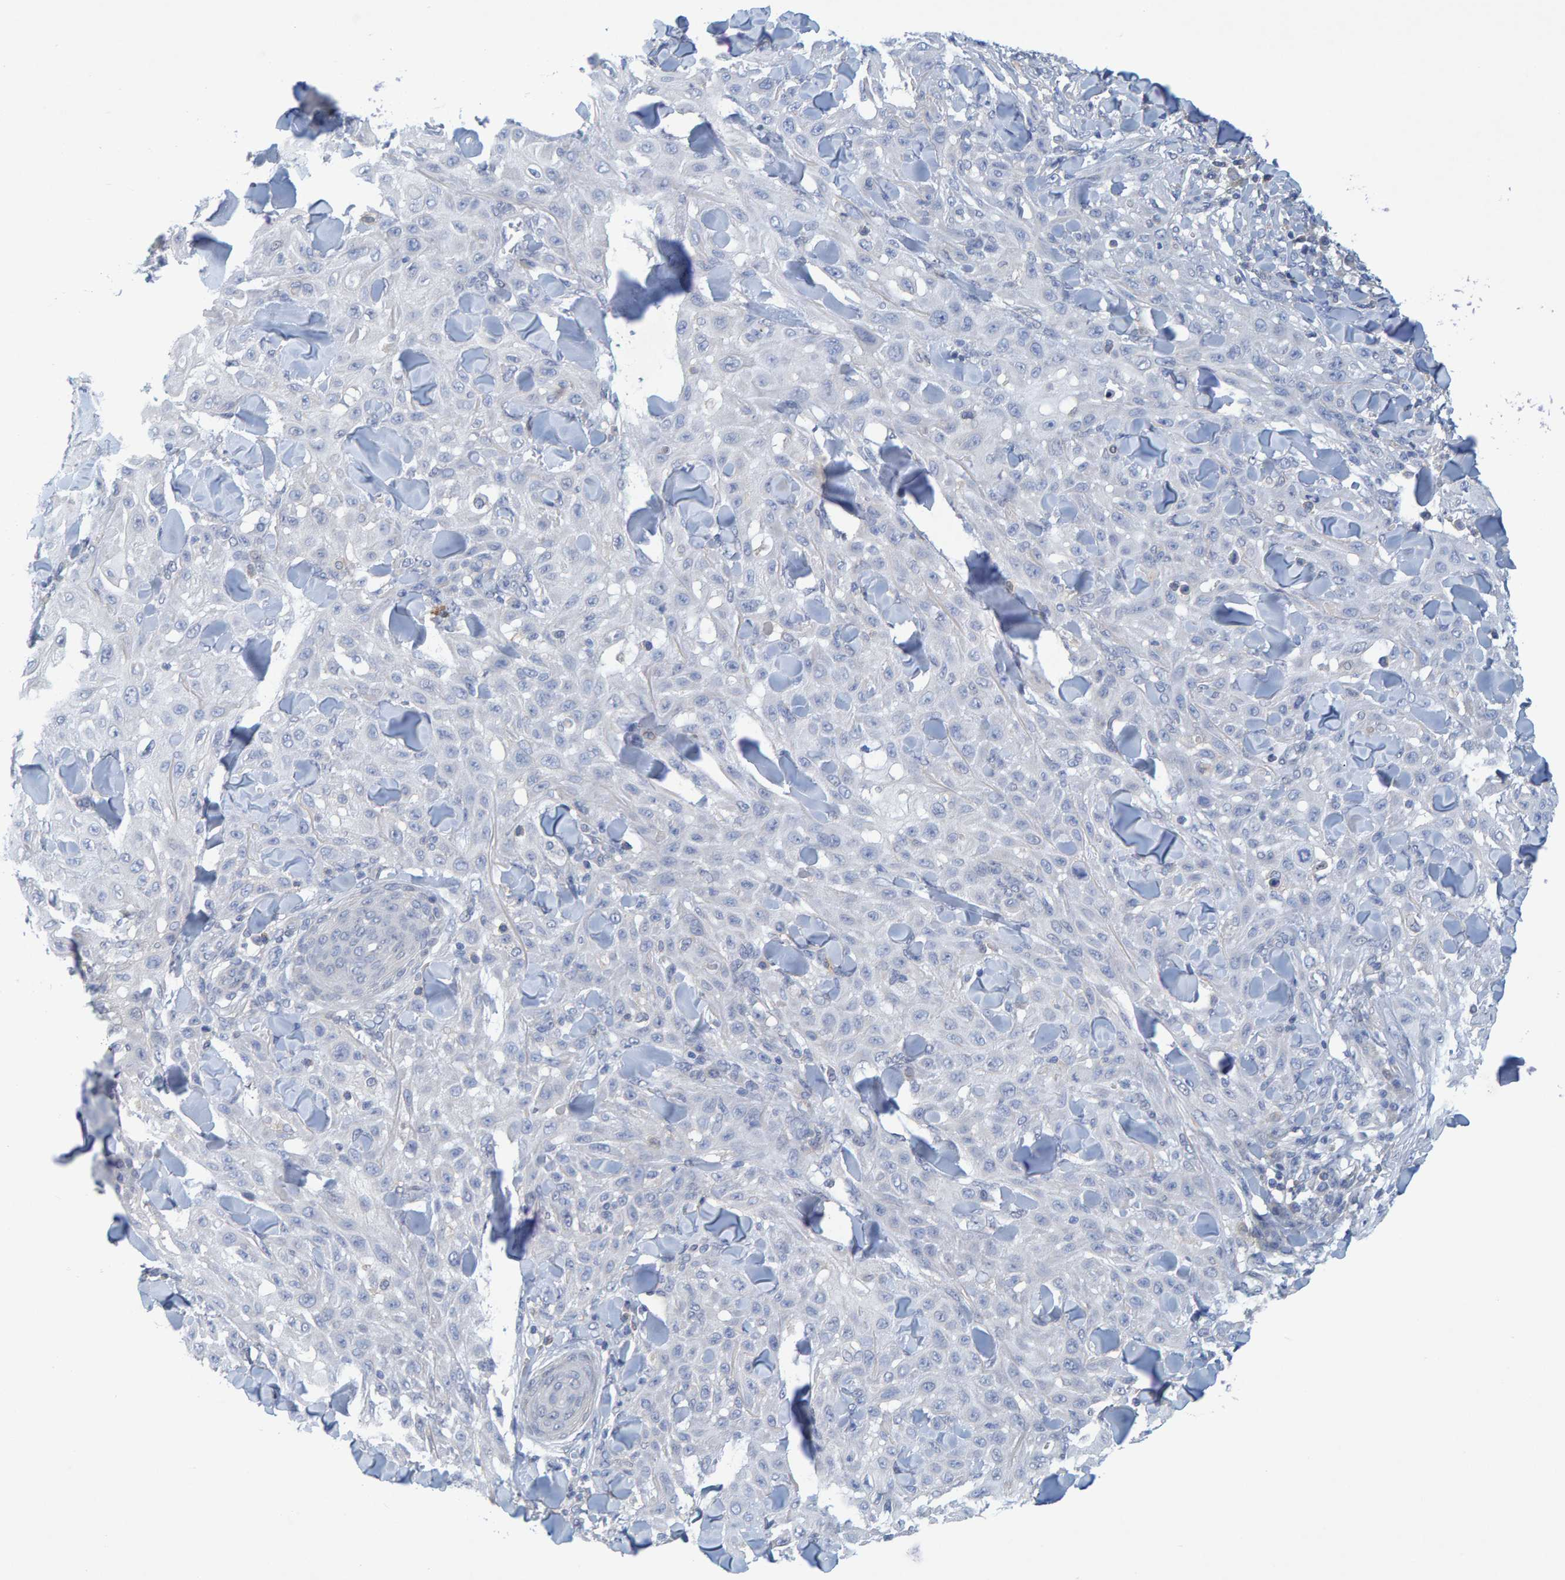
{"staining": {"intensity": "negative", "quantity": "none", "location": "none"}, "tissue": "skin cancer", "cell_type": "Tumor cells", "image_type": "cancer", "snomed": [{"axis": "morphology", "description": "Squamous cell carcinoma, NOS"}, {"axis": "topography", "description": "Skin"}], "caption": "An image of human skin squamous cell carcinoma is negative for staining in tumor cells.", "gene": "ALAD", "patient": {"sex": "male", "age": 24}}